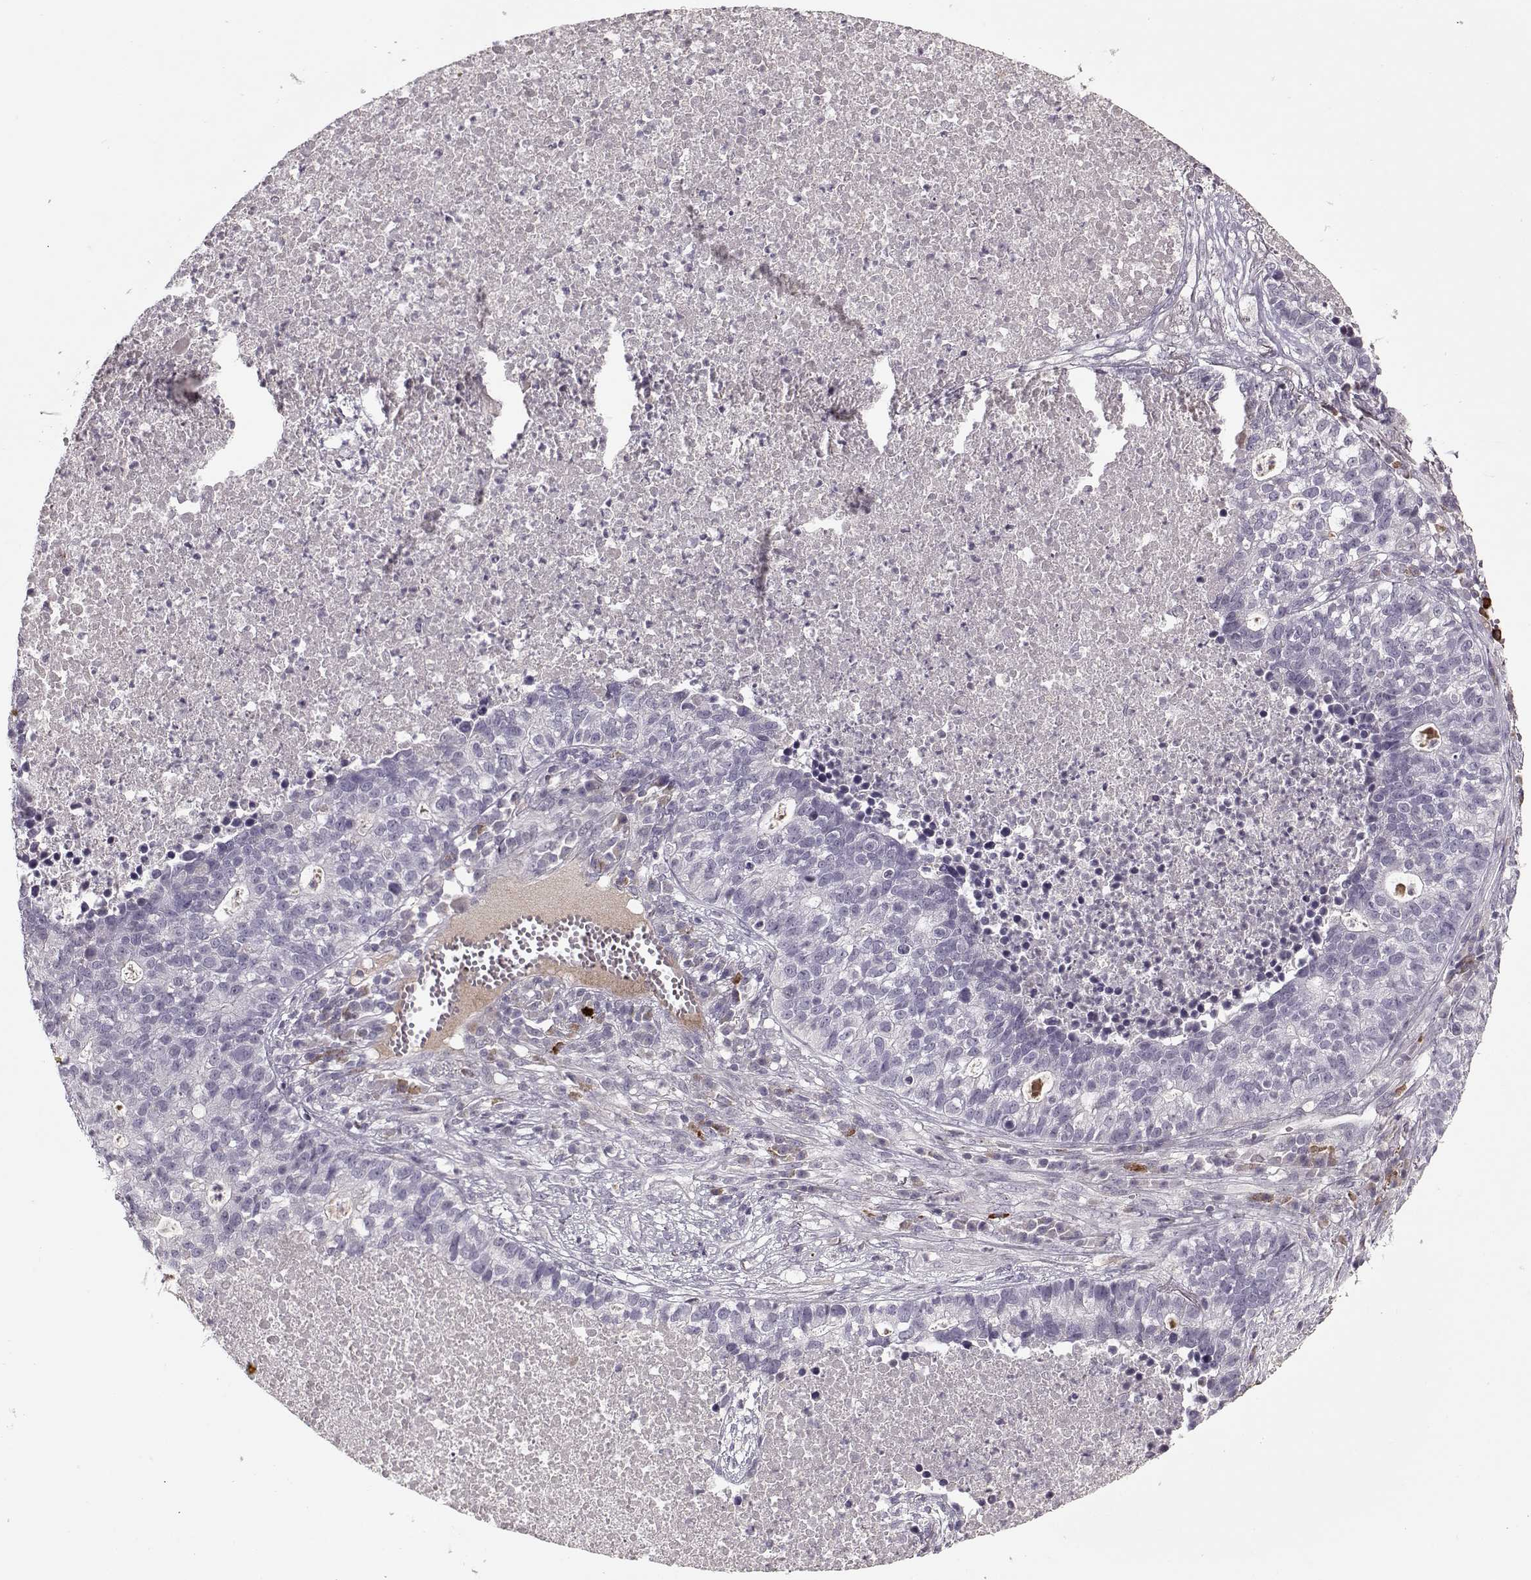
{"staining": {"intensity": "negative", "quantity": "none", "location": "none"}, "tissue": "lung cancer", "cell_type": "Tumor cells", "image_type": "cancer", "snomed": [{"axis": "morphology", "description": "Adenocarcinoma, NOS"}, {"axis": "topography", "description": "Lung"}], "caption": "This is an immunohistochemistry micrograph of lung cancer (adenocarcinoma). There is no expression in tumor cells.", "gene": "KRT9", "patient": {"sex": "male", "age": 57}}